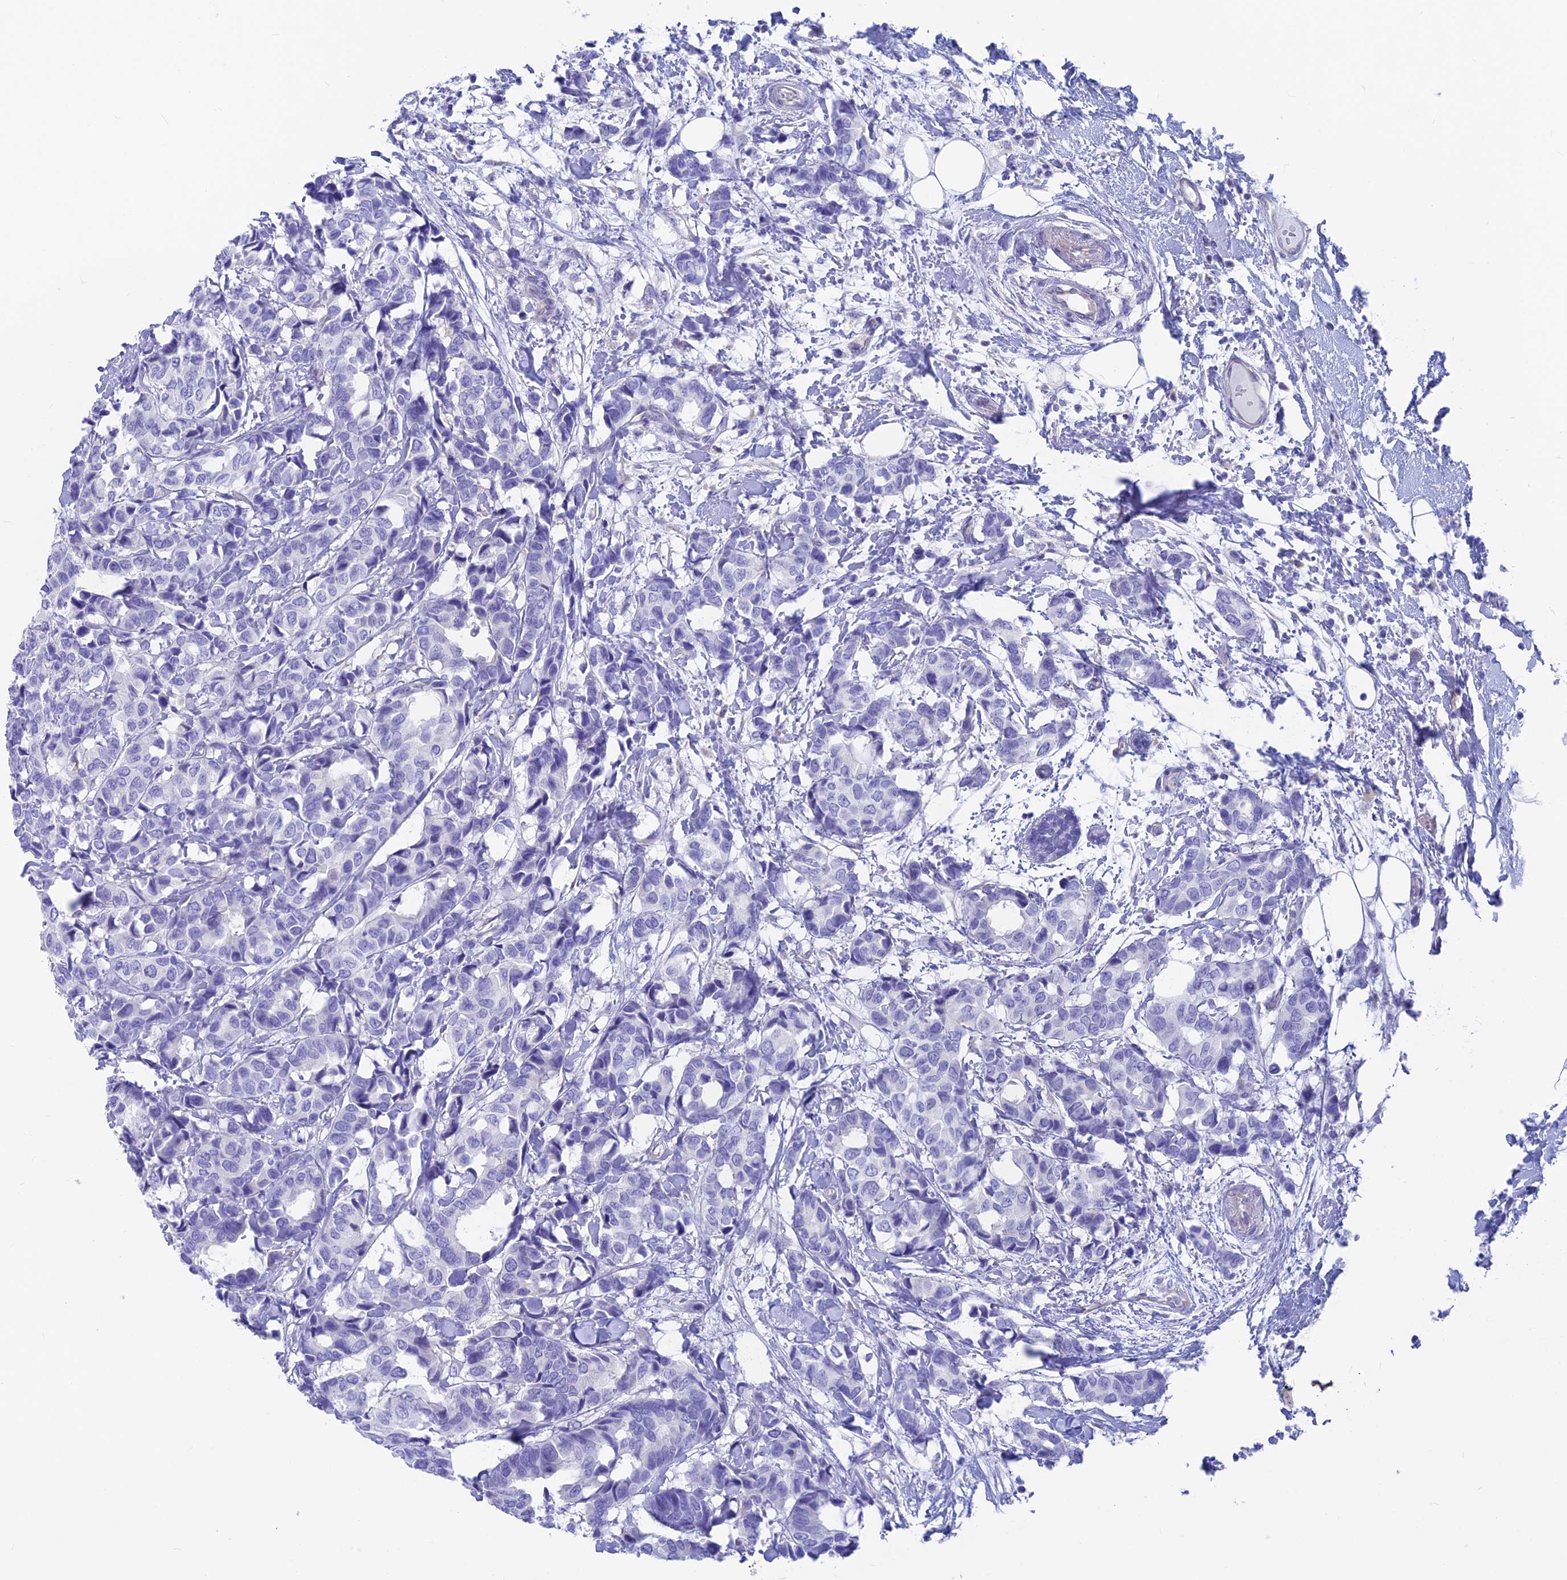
{"staining": {"intensity": "negative", "quantity": "none", "location": "none"}, "tissue": "breast cancer", "cell_type": "Tumor cells", "image_type": "cancer", "snomed": [{"axis": "morphology", "description": "Normal tissue, NOS"}, {"axis": "morphology", "description": "Duct carcinoma"}, {"axis": "topography", "description": "Breast"}], "caption": "Tumor cells show no significant protein staining in breast cancer.", "gene": "GNGT2", "patient": {"sex": "female", "age": 87}}